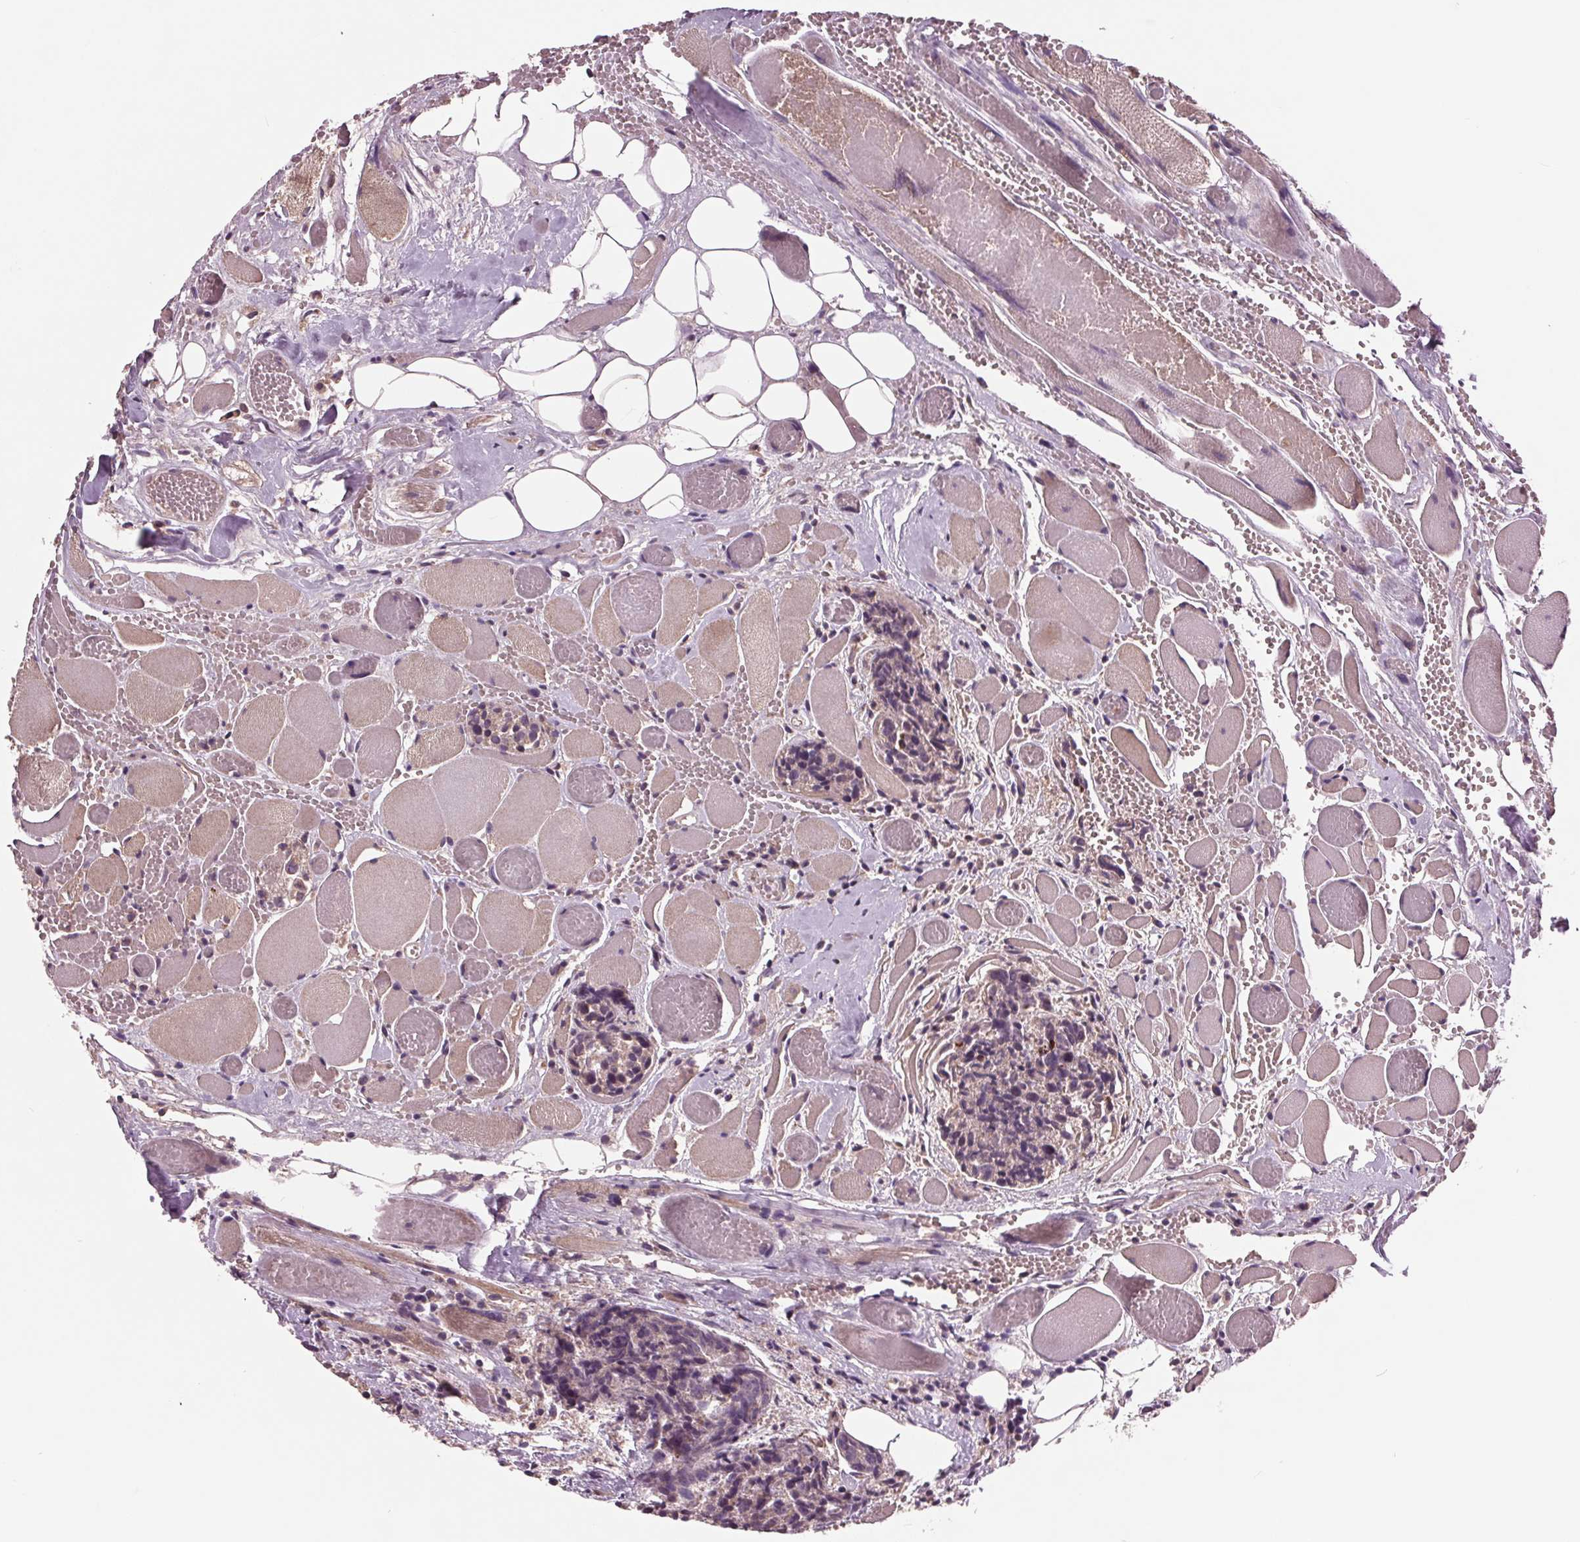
{"staining": {"intensity": "negative", "quantity": "none", "location": "none"}, "tissue": "head and neck cancer", "cell_type": "Tumor cells", "image_type": "cancer", "snomed": [{"axis": "morphology", "description": "Squamous cell carcinoma, NOS"}, {"axis": "topography", "description": "Oral tissue"}, {"axis": "topography", "description": "Head-Neck"}], "caption": "Immunohistochemistry histopathology image of neoplastic tissue: human squamous cell carcinoma (head and neck) stained with DAB shows no significant protein expression in tumor cells. (Brightfield microscopy of DAB immunohistochemistry at high magnification).", "gene": "MAPK8", "patient": {"sex": "male", "age": 64}}